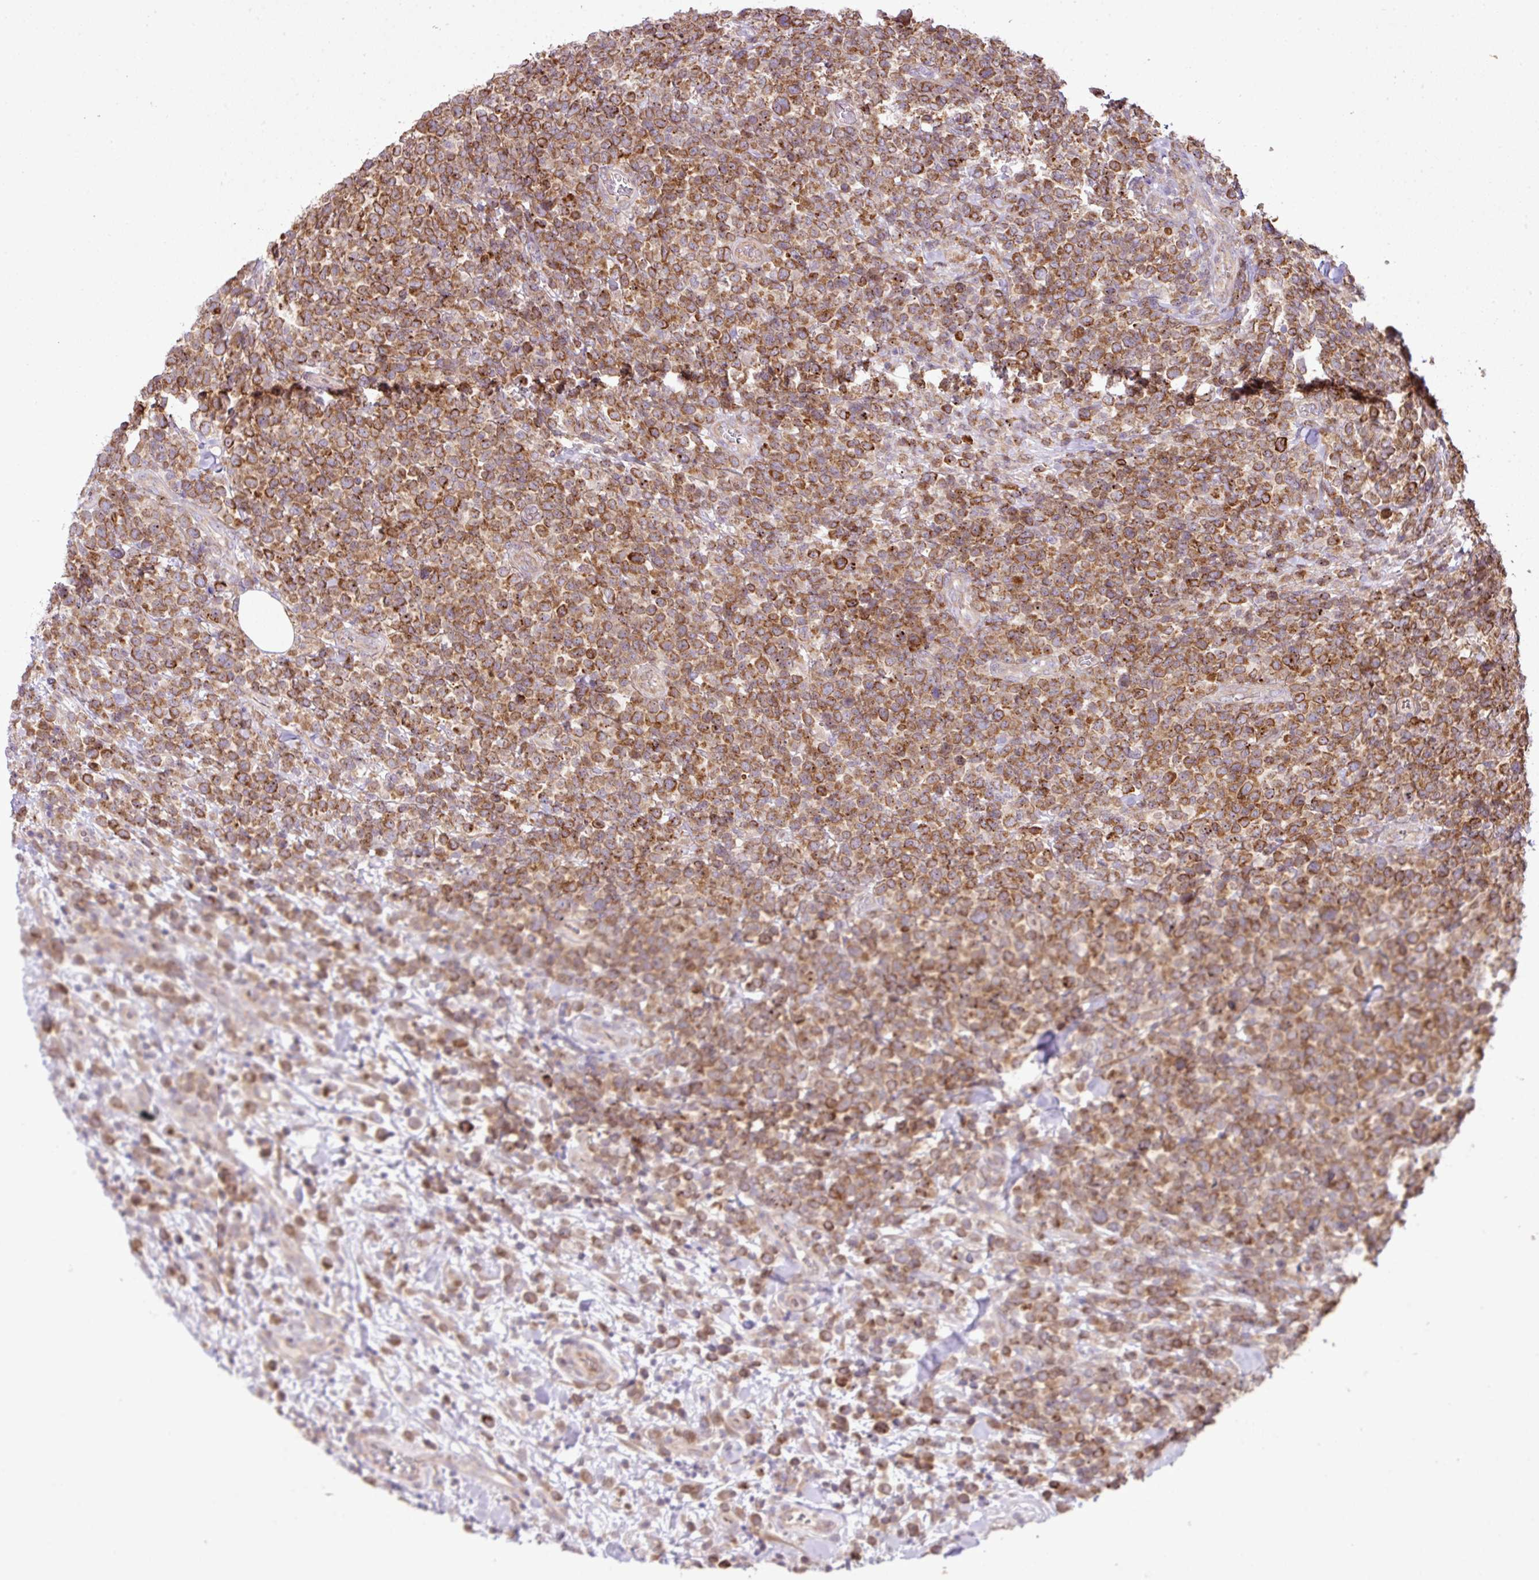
{"staining": {"intensity": "moderate", "quantity": ">75%", "location": "cytoplasmic/membranous"}, "tissue": "lymphoma", "cell_type": "Tumor cells", "image_type": "cancer", "snomed": [{"axis": "morphology", "description": "Malignant lymphoma, non-Hodgkin's type, High grade"}, {"axis": "topography", "description": "Soft tissue"}], "caption": "DAB (3,3'-diaminobenzidine) immunohistochemical staining of human lymphoma reveals moderate cytoplasmic/membranous protein expression in approximately >75% of tumor cells. The staining was performed using DAB to visualize the protein expression in brown, while the nuclei were stained in blue with hematoxylin (Magnification: 20x).", "gene": "COX18", "patient": {"sex": "female", "age": 56}}